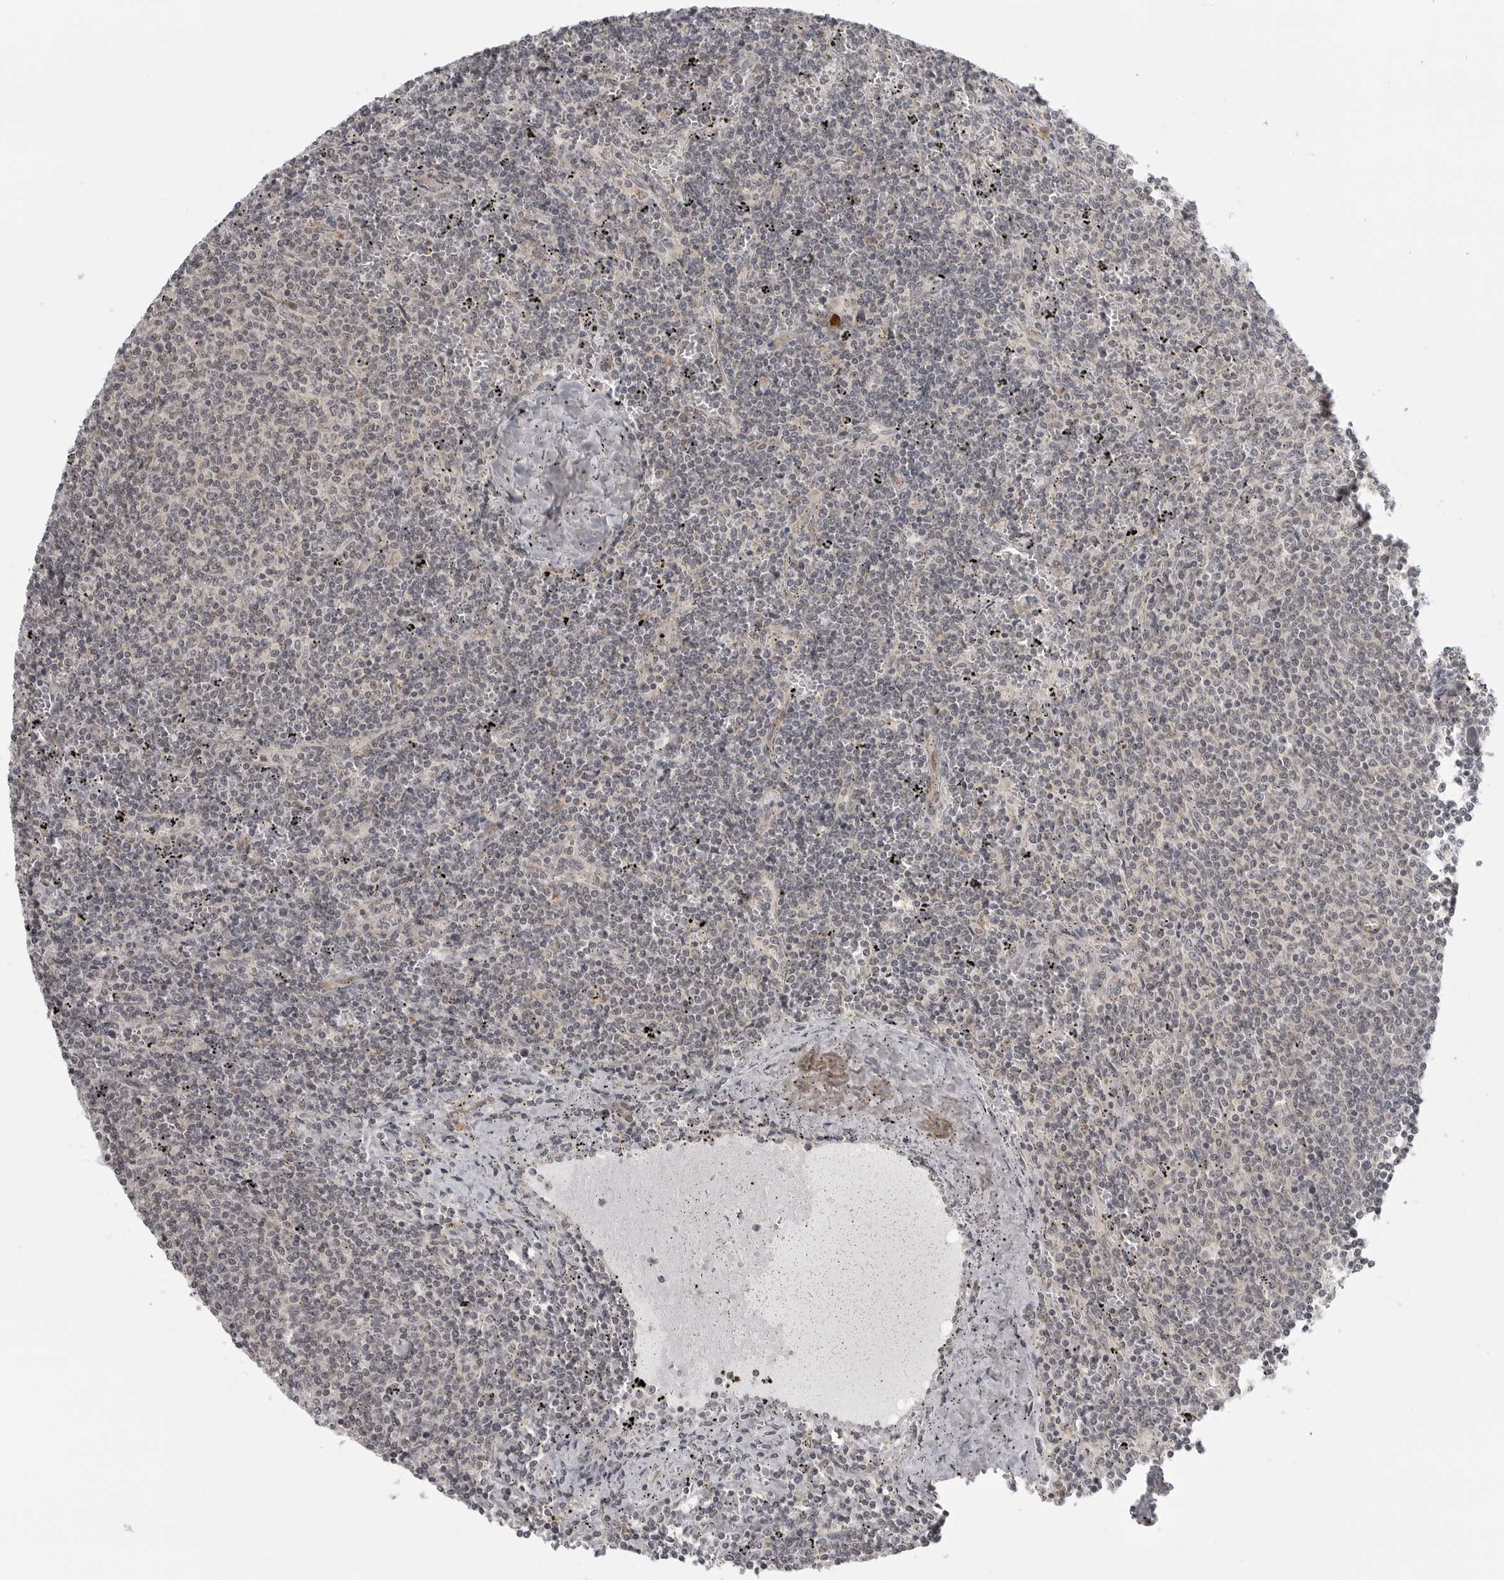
{"staining": {"intensity": "negative", "quantity": "none", "location": "none"}, "tissue": "lymphoma", "cell_type": "Tumor cells", "image_type": "cancer", "snomed": [{"axis": "morphology", "description": "Malignant lymphoma, non-Hodgkin's type, Low grade"}, {"axis": "topography", "description": "Spleen"}], "caption": "Immunohistochemistry (IHC) of malignant lymphoma, non-Hodgkin's type (low-grade) displays no staining in tumor cells.", "gene": "TUT4", "patient": {"sex": "female", "age": 50}}